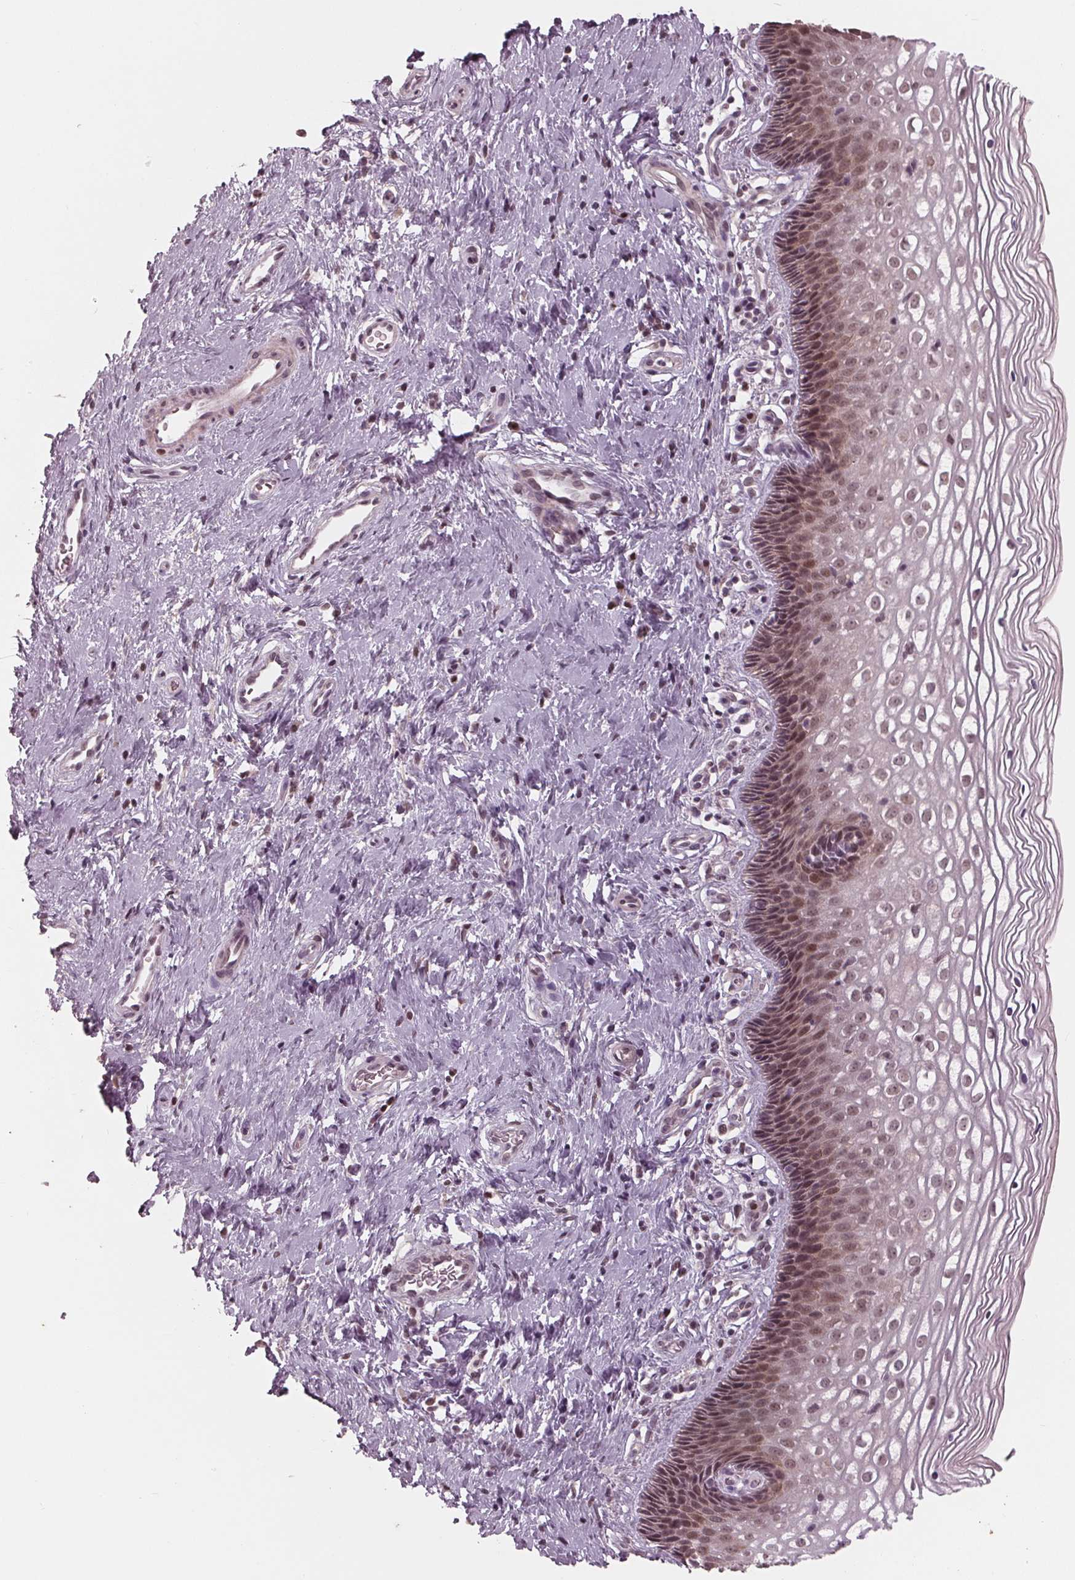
{"staining": {"intensity": "moderate", "quantity": "25%-75%", "location": "nuclear"}, "tissue": "cervix", "cell_type": "Glandular cells", "image_type": "normal", "snomed": [{"axis": "morphology", "description": "Normal tissue, NOS"}, {"axis": "topography", "description": "Cervix"}], "caption": "This image demonstrates IHC staining of normal cervix, with medium moderate nuclear expression in approximately 25%-75% of glandular cells.", "gene": "DNMT3L", "patient": {"sex": "female", "age": 34}}